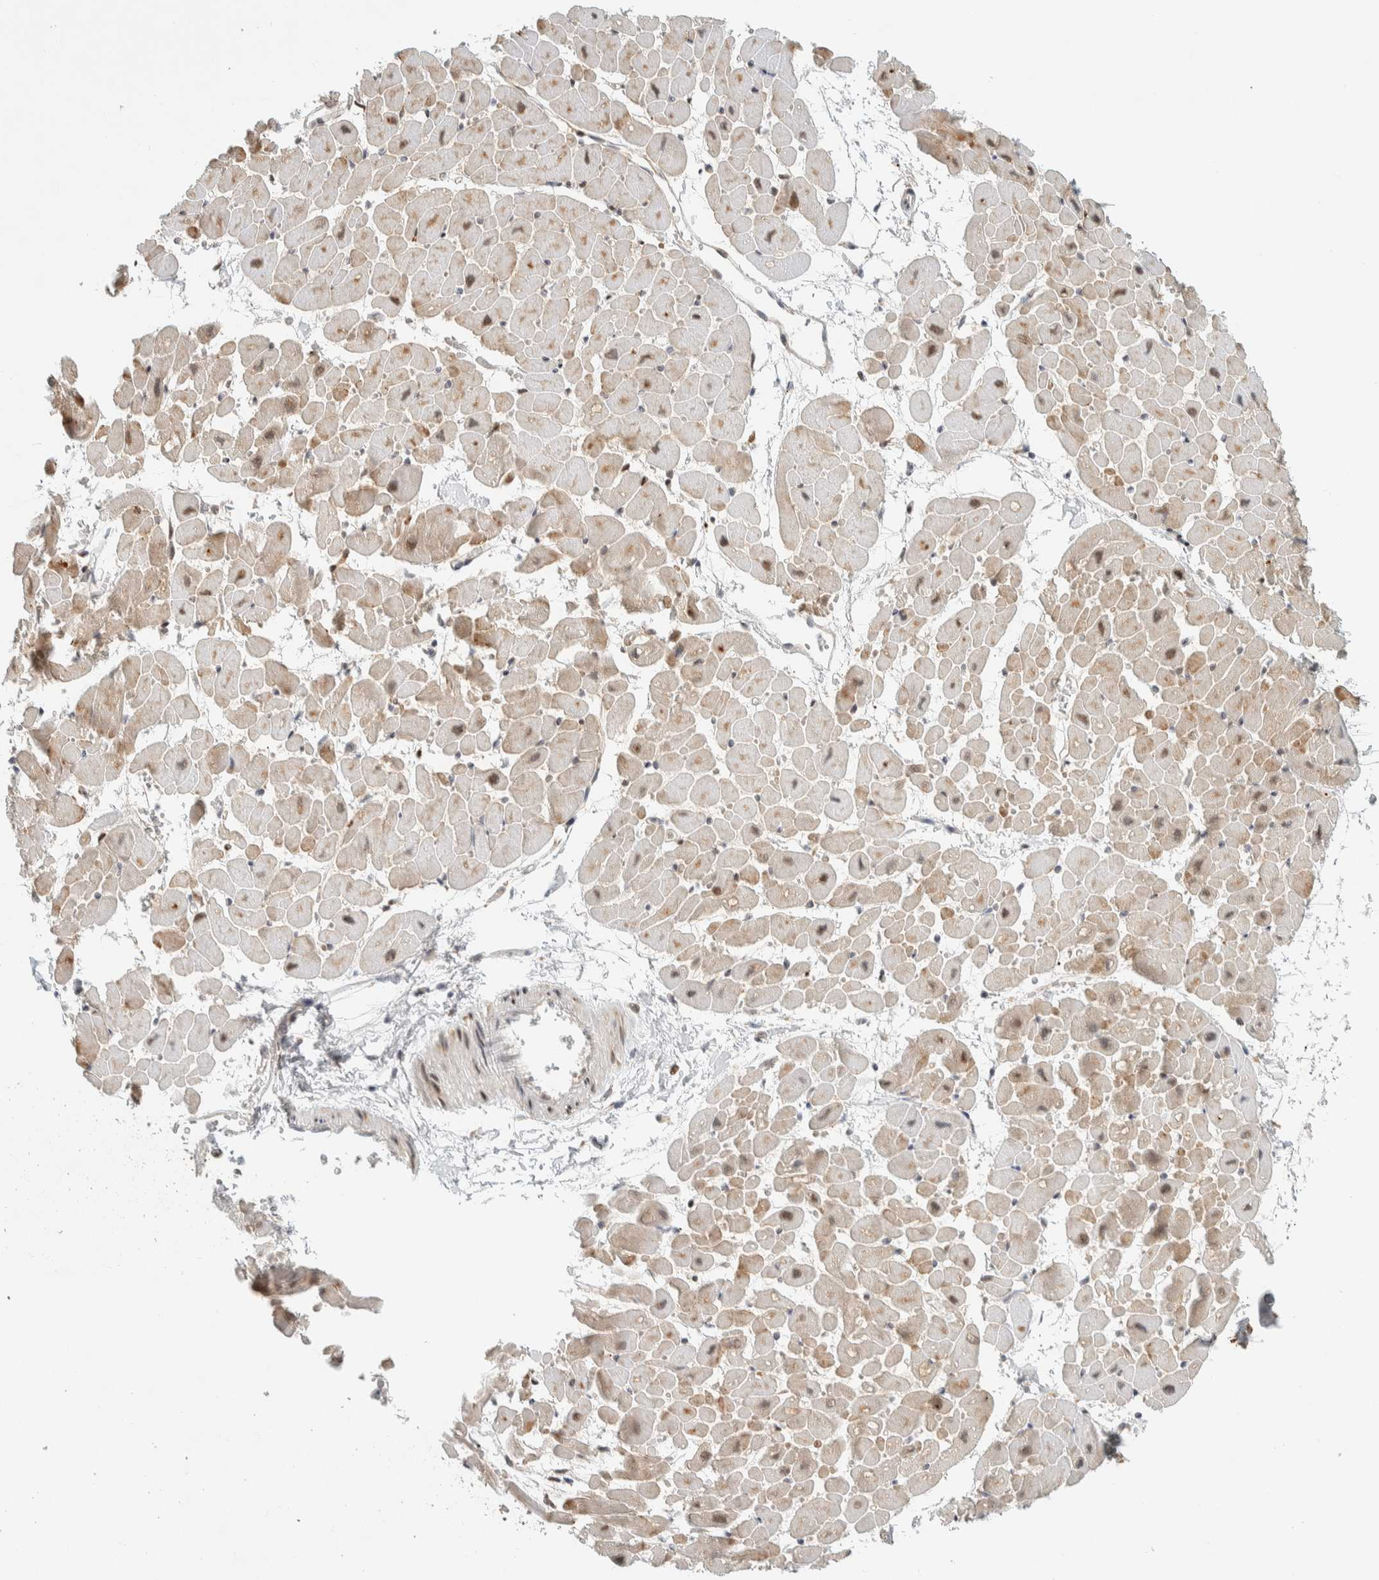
{"staining": {"intensity": "weak", "quantity": ">75%", "location": "cytoplasmic/membranous"}, "tissue": "heart muscle", "cell_type": "Cardiomyocytes", "image_type": "normal", "snomed": [{"axis": "morphology", "description": "Normal tissue, NOS"}, {"axis": "topography", "description": "Heart"}], "caption": "Unremarkable heart muscle reveals weak cytoplasmic/membranous positivity in about >75% of cardiomyocytes Ihc stains the protein of interest in brown and the nuclei are stained blue..", "gene": "LLGL2", "patient": {"sex": "male", "age": 45}}